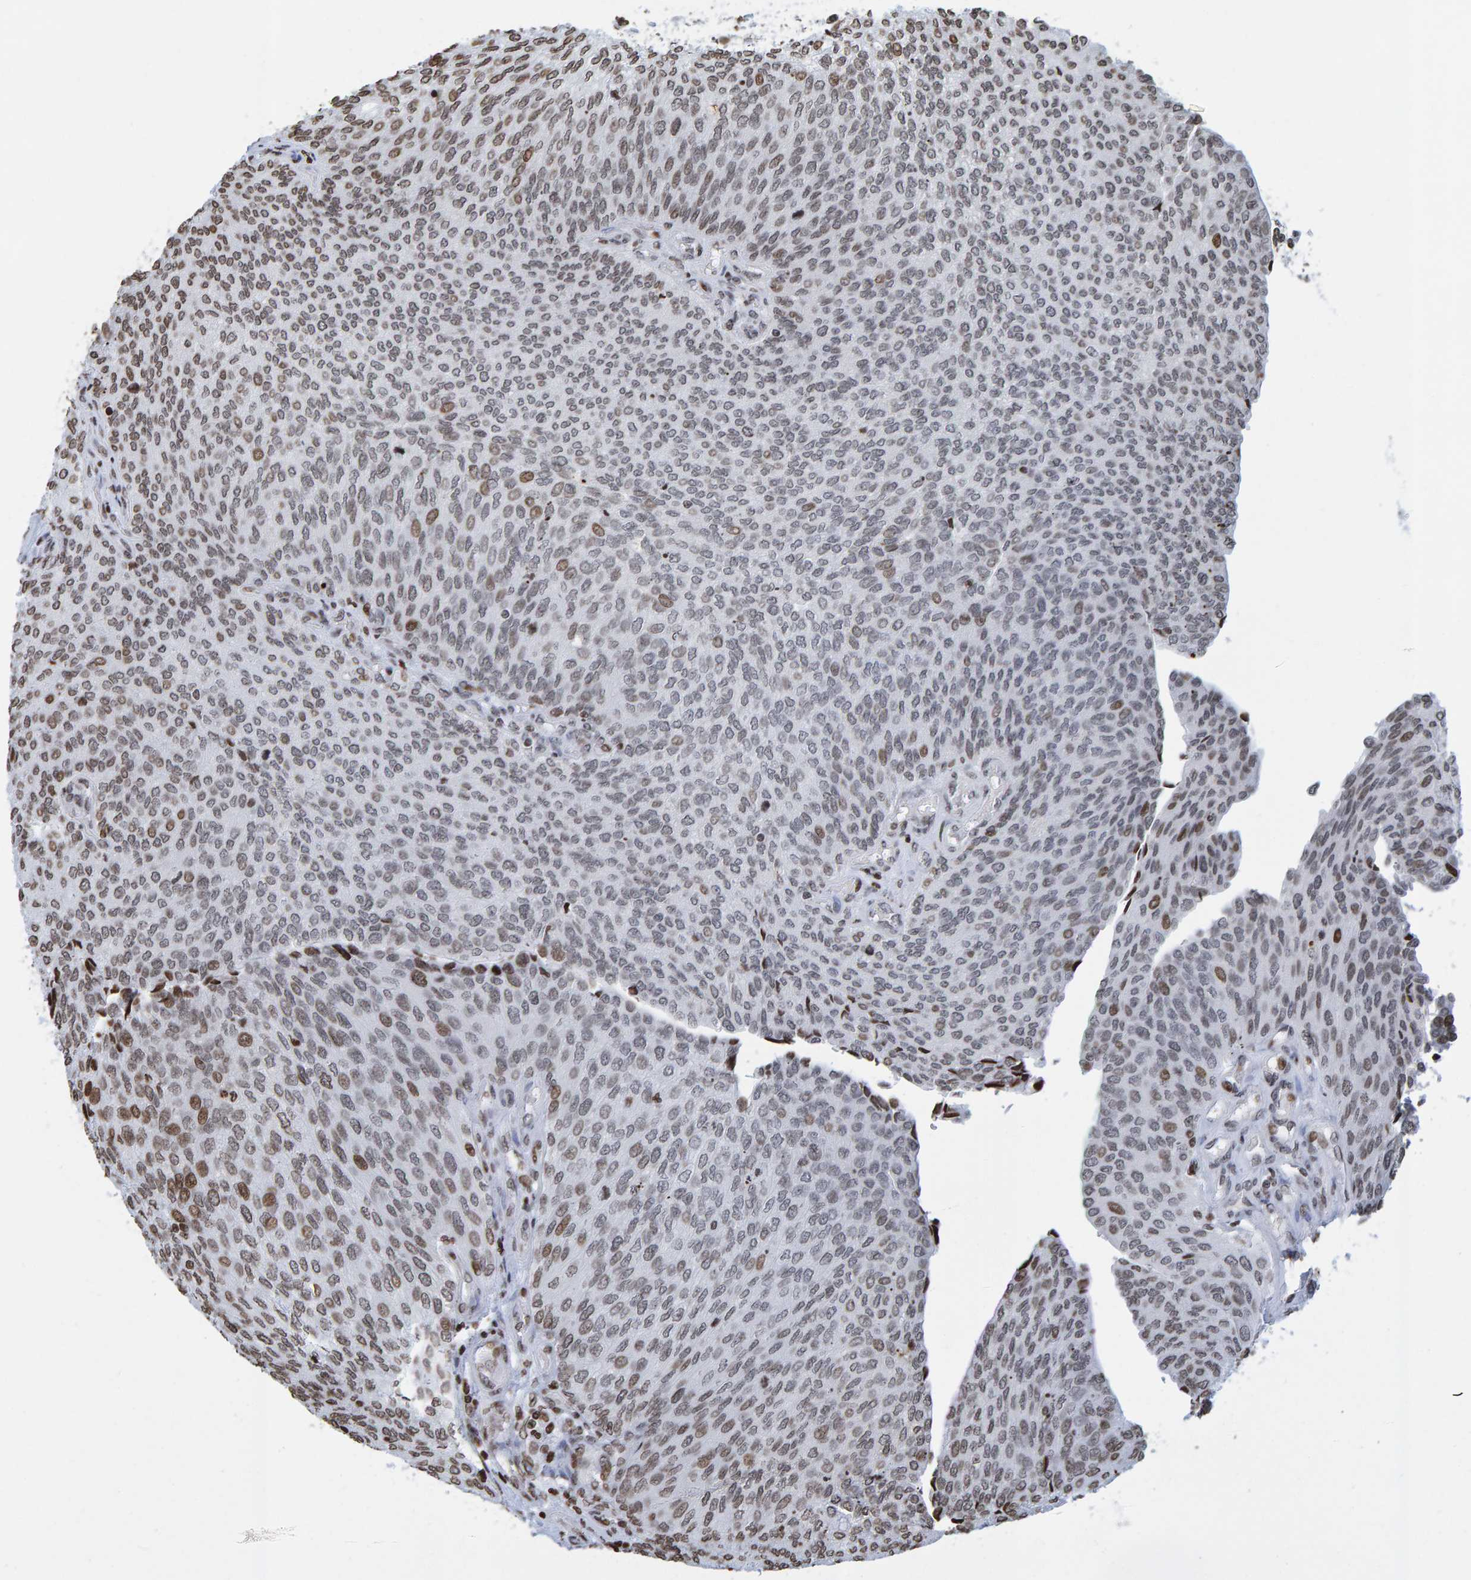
{"staining": {"intensity": "moderate", "quantity": "<25%", "location": "nuclear"}, "tissue": "urothelial cancer", "cell_type": "Tumor cells", "image_type": "cancer", "snomed": [{"axis": "morphology", "description": "Urothelial carcinoma, Low grade"}, {"axis": "topography", "description": "Urinary bladder"}], "caption": "Immunohistochemistry (DAB) staining of urothelial cancer exhibits moderate nuclear protein positivity in about <25% of tumor cells. The staining is performed using DAB (3,3'-diaminobenzidine) brown chromogen to label protein expression. The nuclei are counter-stained blue using hematoxylin.", "gene": "BRF2", "patient": {"sex": "female", "age": 79}}